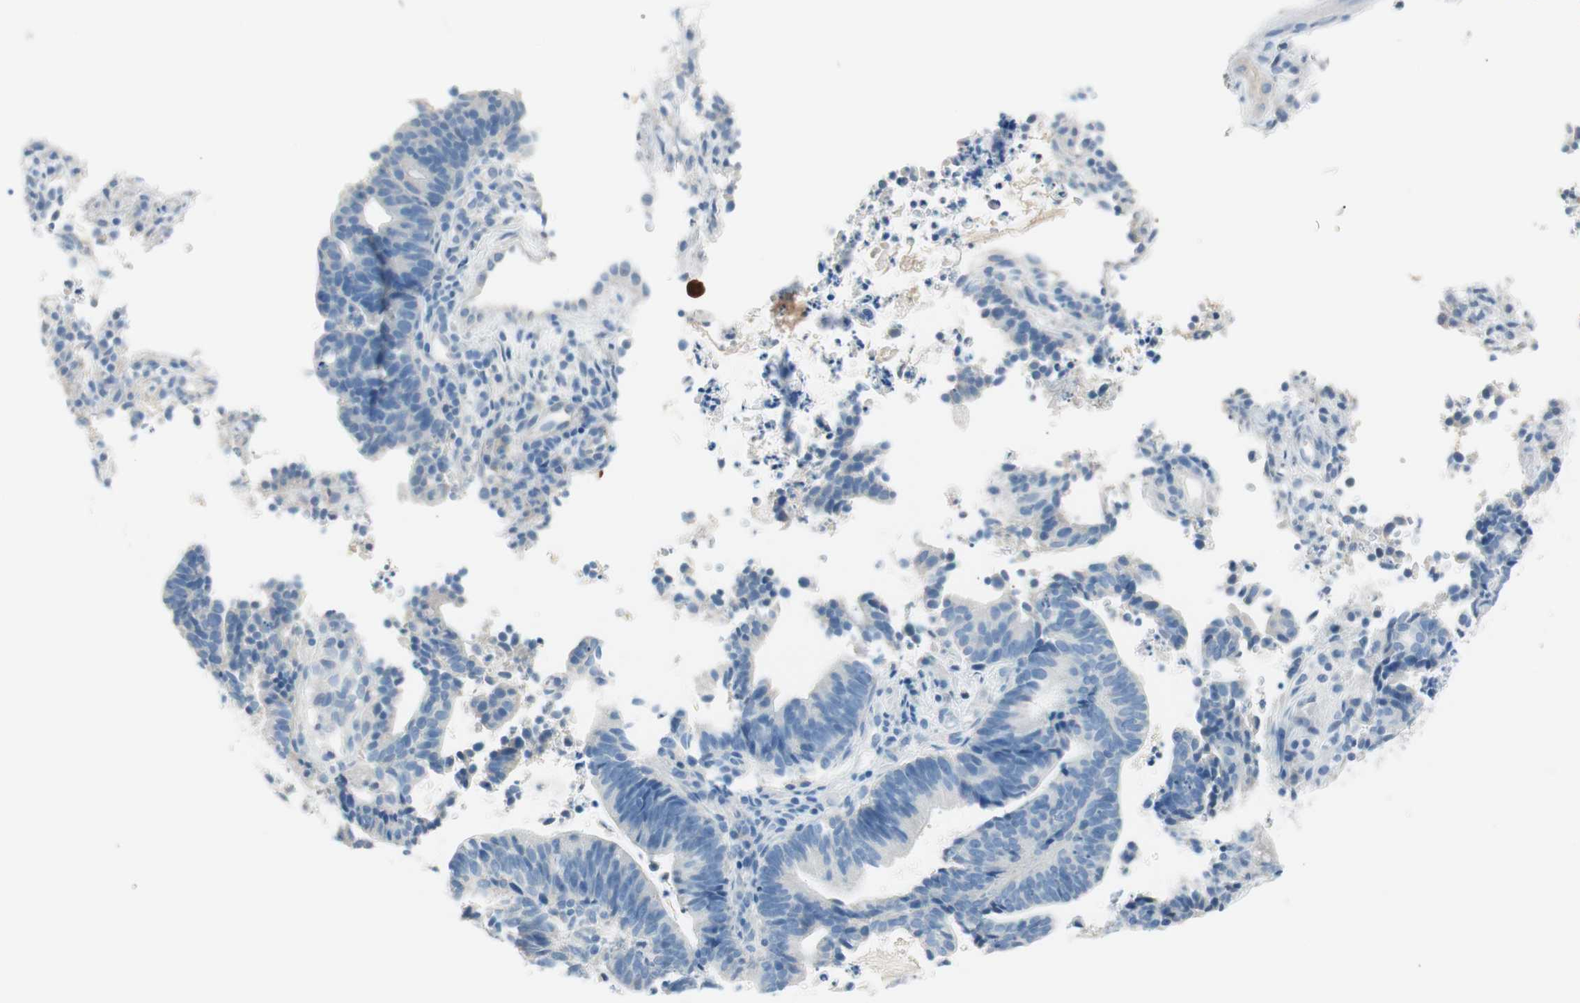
{"staining": {"intensity": "negative", "quantity": "none", "location": "none"}, "tissue": "endometrial cancer", "cell_type": "Tumor cells", "image_type": "cancer", "snomed": [{"axis": "morphology", "description": "Adenocarcinoma, NOS"}, {"axis": "topography", "description": "Uterus"}], "caption": "Tumor cells show no significant protein positivity in endometrial cancer.", "gene": "HPGD", "patient": {"sex": "female", "age": 83}}